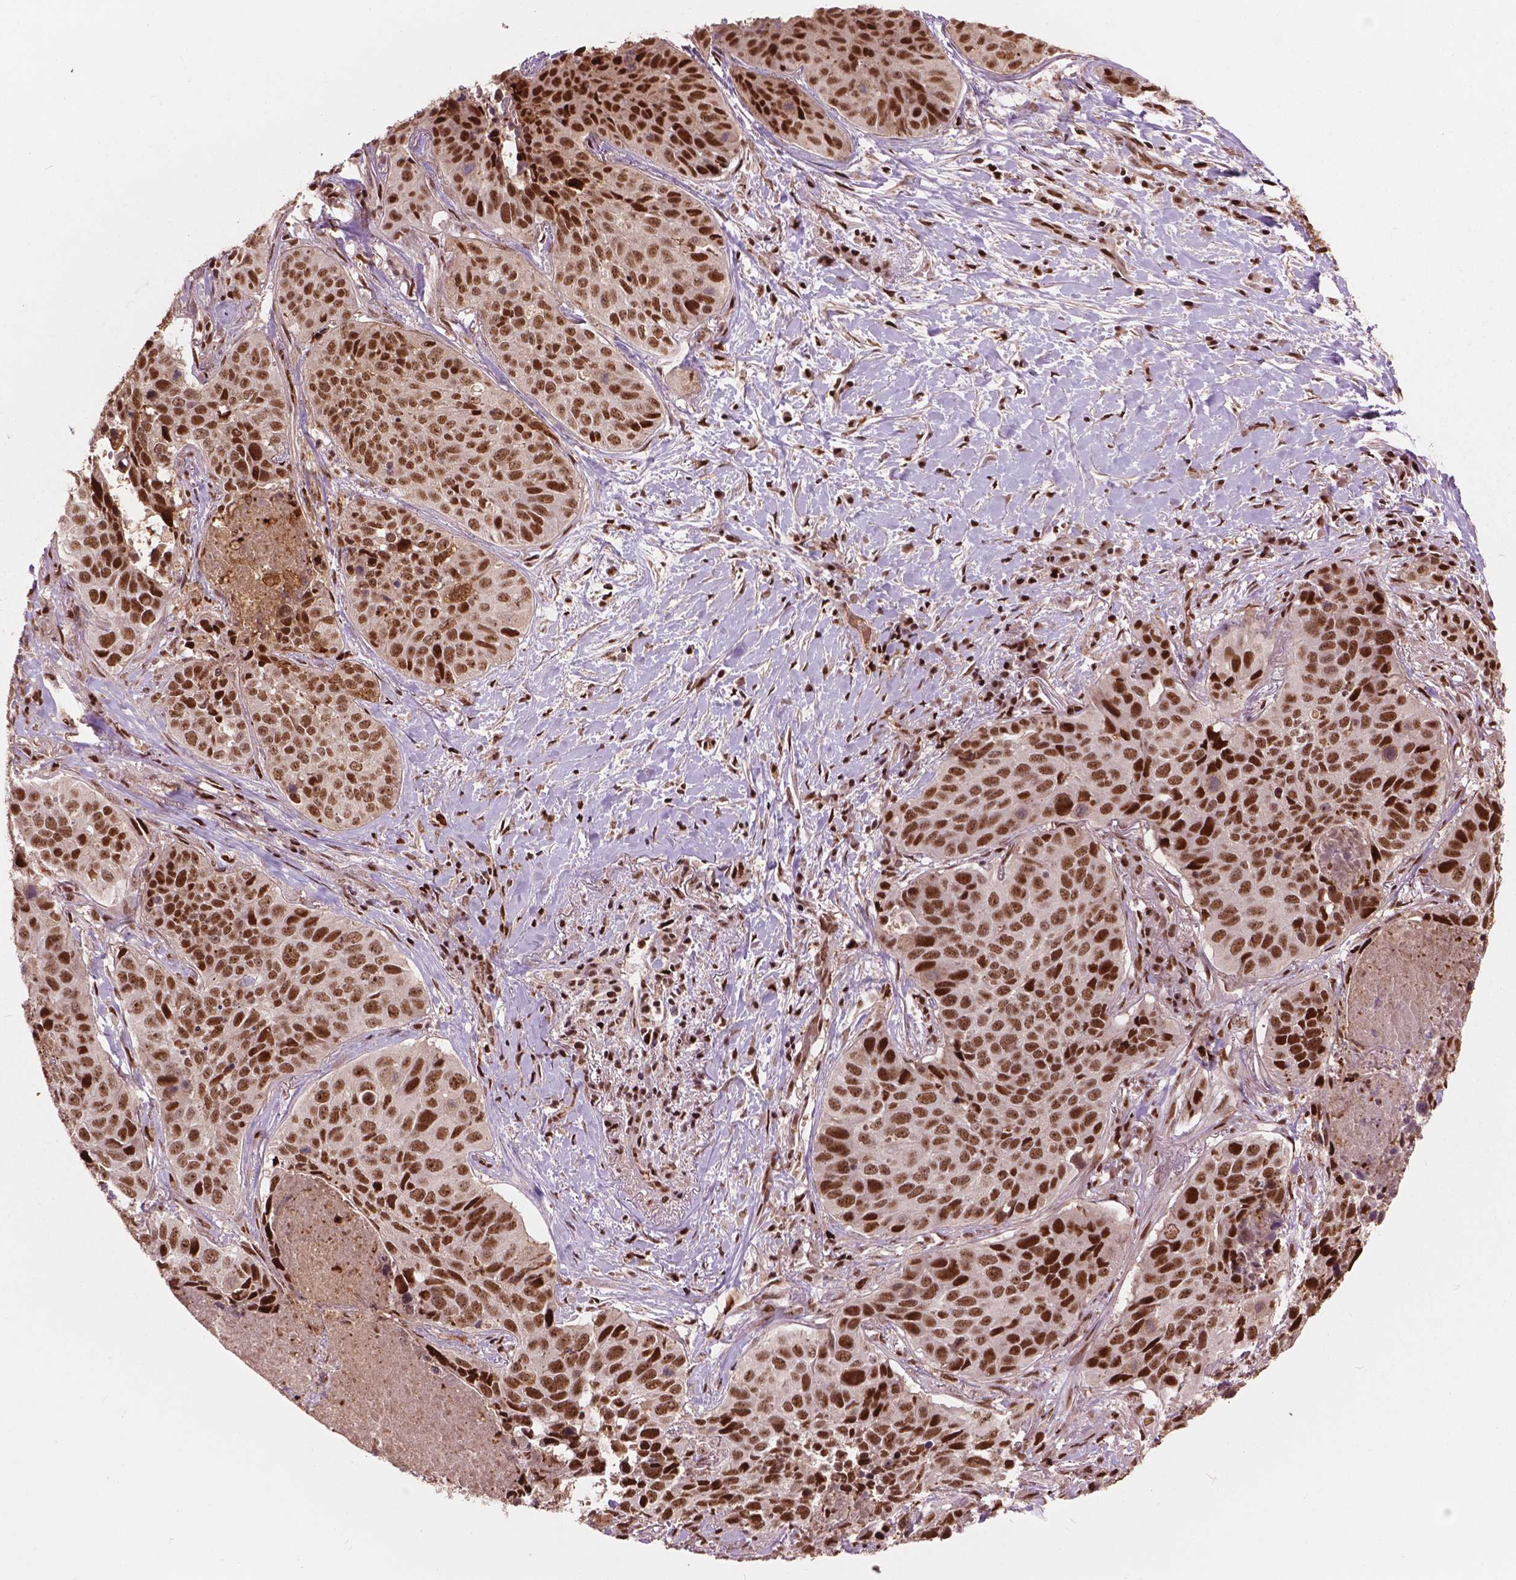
{"staining": {"intensity": "strong", "quantity": ">75%", "location": "nuclear"}, "tissue": "lung cancer", "cell_type": "Tumor cells", "image_type": "cancer", "snomed": [{"axis": "morphology", "description": "Normal tissue, NOS"}, {"axis": "morphology", "description": "Squamous cell carcinoma, NOS"}, {"axis": "topography", "description": "Bronchus"}, {"axis": "topography", "description": "Lung"}], "caption": "Immunohistochemical staining of squamous cell carcinoma (lung) demonstrates high levels of strong nuclear expression in approximately >75% of tumor cells.", "gene": "ANP32B", "patient": {"sex": "male", "age": 64}}